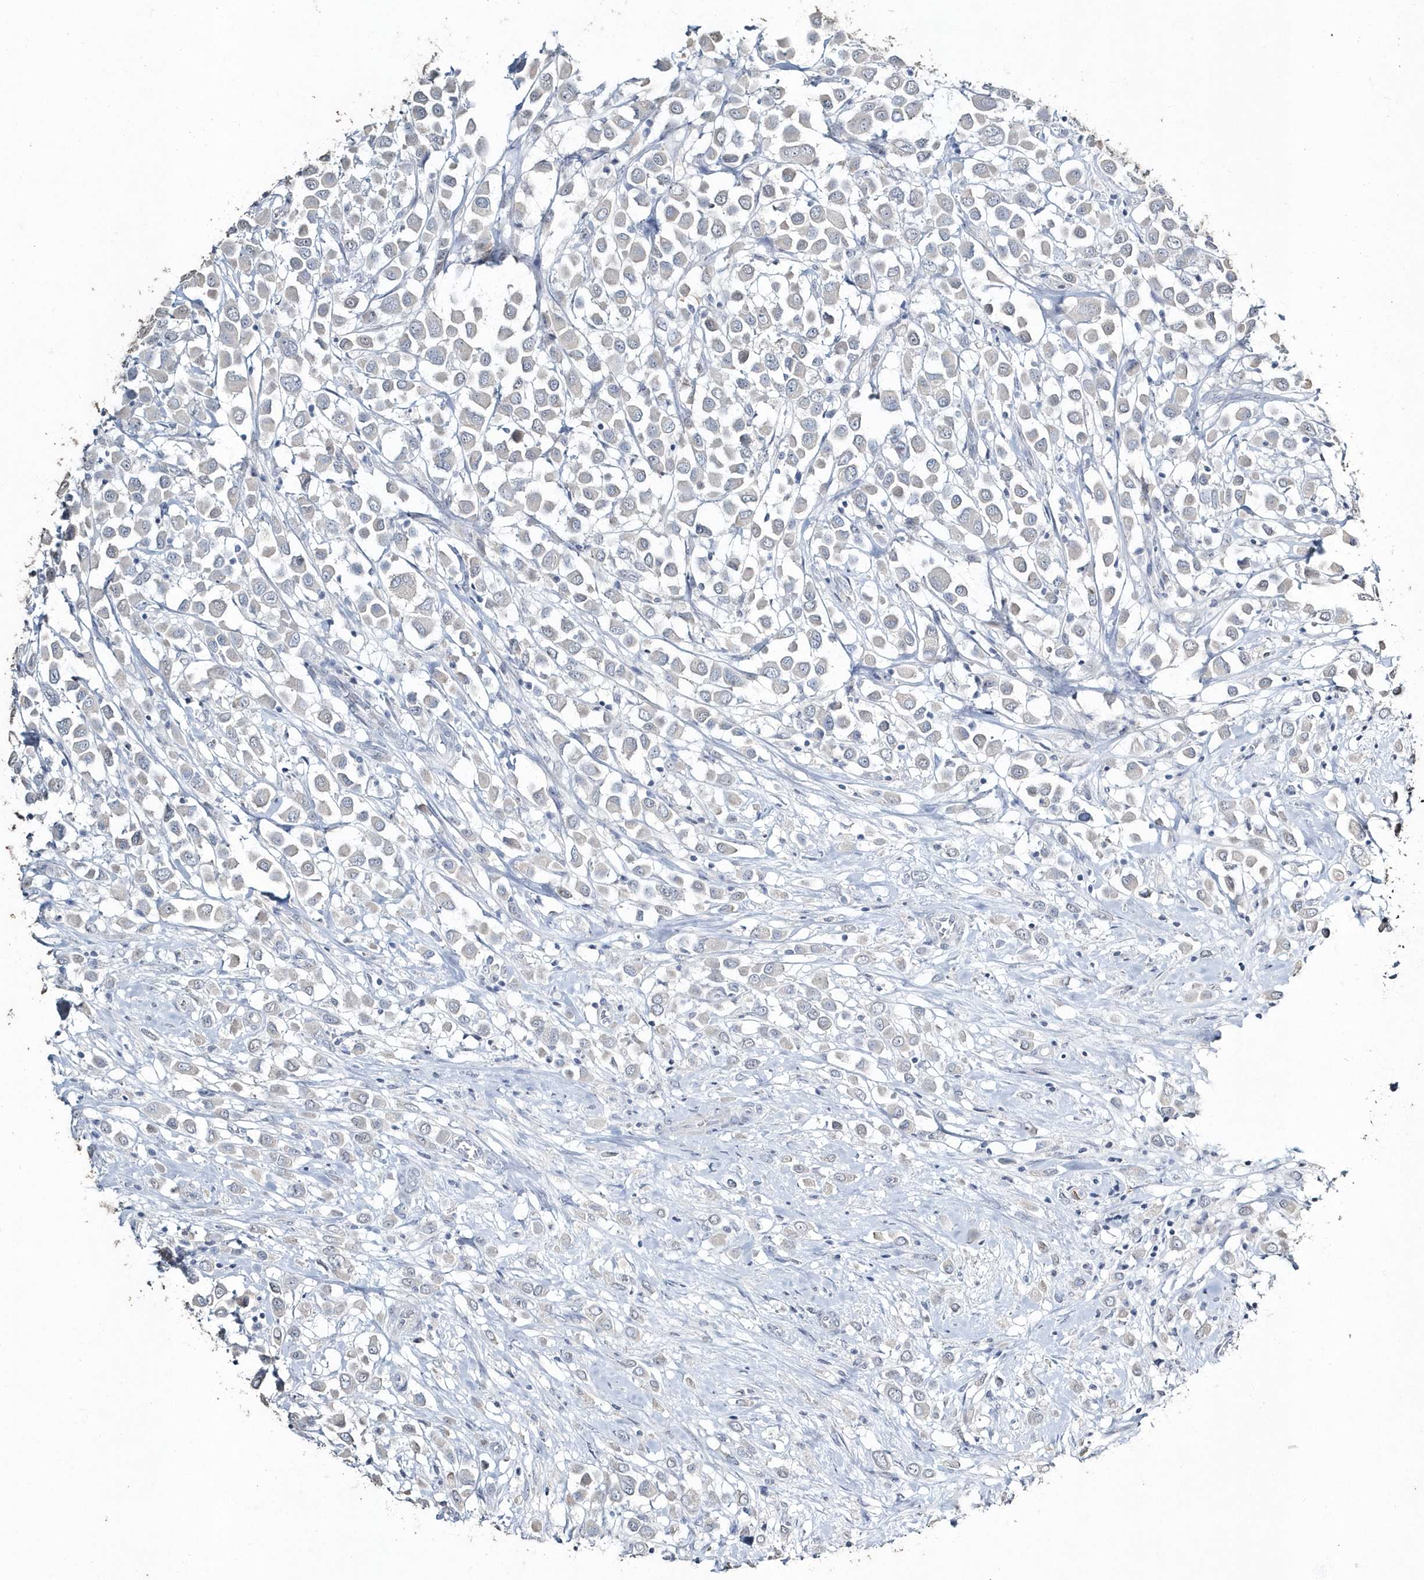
{"staining": {"intensity": "negative", "quantity": "none", "location": "none"}, "tissue": "breast cancer", "cell_type": "Tumor cells", "image_type": "cancer", "snomed": [{"axis": "morphology", "description": "Duct carcinoma"}, {"axis": "topography", "description": "Breast"}], "caption": "Breast cancer (intraductal carcinoma) stained for a protein using immunohistochemistry displays no expression tumor cells.", "gene": "MYOT", "patient": {"sex": "female", "age": 61}}